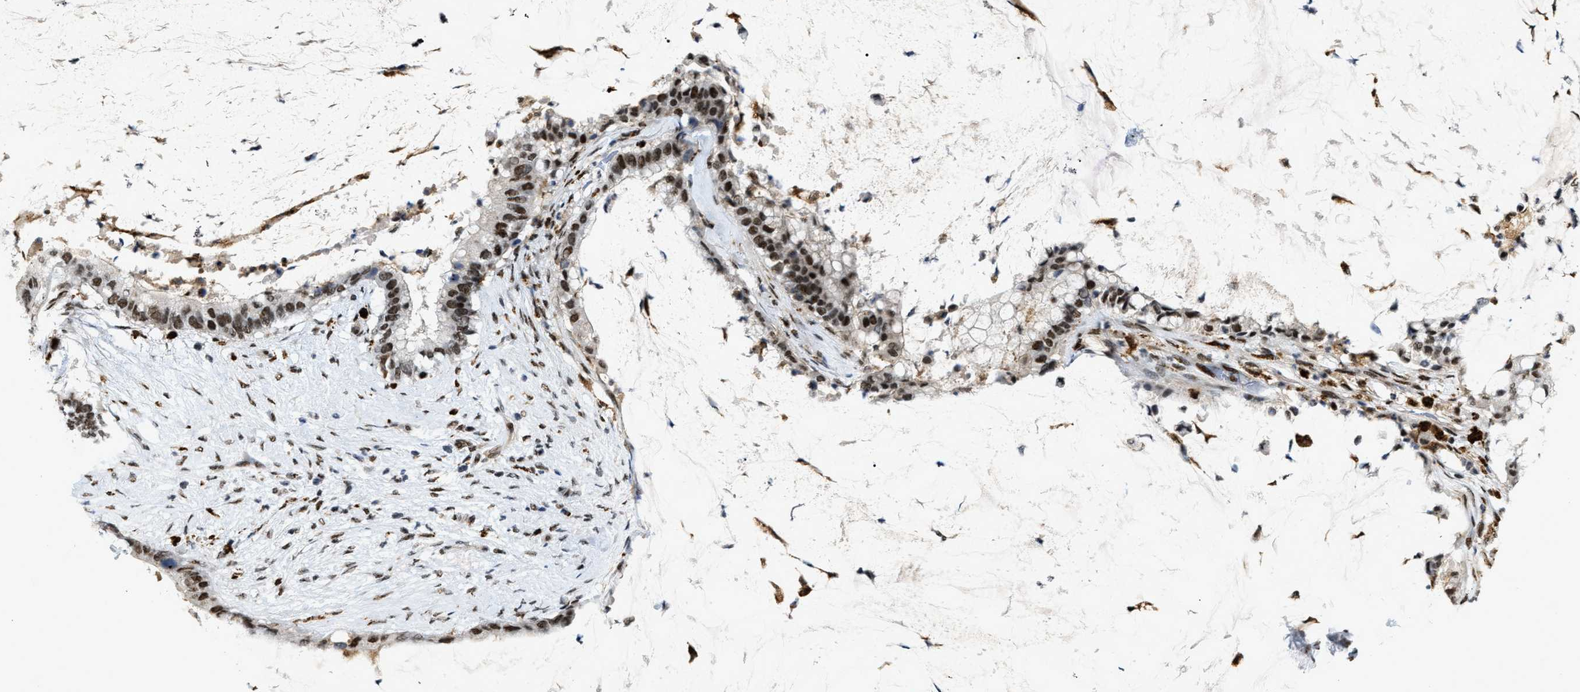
{"staining": {"intensity": "moderate", "quantity": ">75%", "location": "nuclear"}, "tissue": "pancreatic cancer", "cell_type": "Tumor cells", "image_type": "cancer", "snomed": [{"axis": "morphology", "description": "Adenocarcinoma, NOS"}, {"axis": "topography", "description": "Pancreas"}], "caption": "Immunohistochemistry (DAB (3,3'-diaminobenzidine)) staining of human pancreatic cancer (adenocarcinoma) displays moderate nuclear protein expression in about >75% of tumor cells. (Brightfield microscopy of DAB IHC at high magnification).", "gene": "NUMA1", "patient": {"sex": "male", "age": 41}}